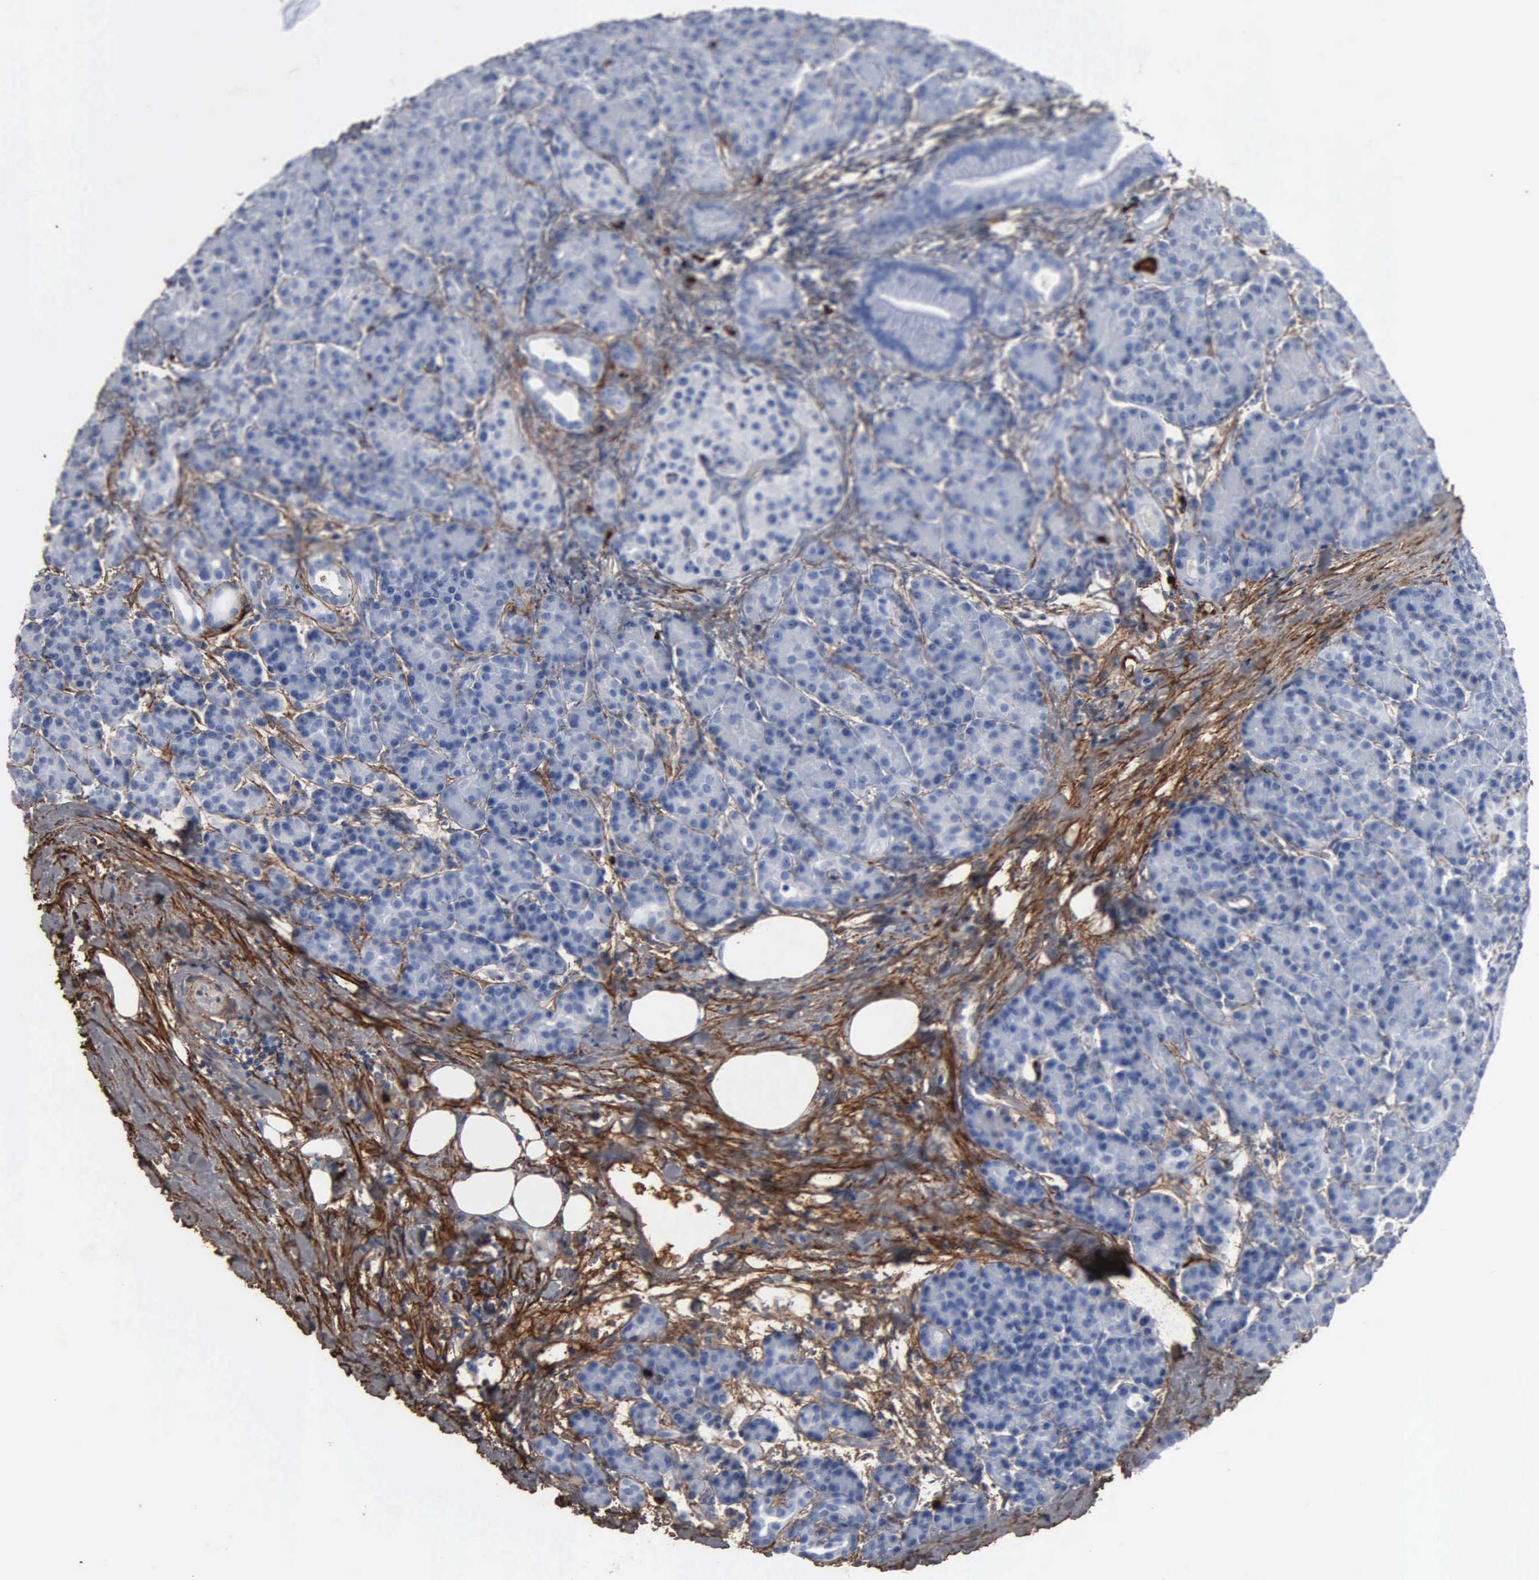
{"staining": {"intensity": "weak", "quantity": "25%-75%", "location": "cytoplasmic/membranous"}, "tissue": "pancreas", "cell_type": "Exocrine glandular cells", "image_type": "normal", "snomed": [{"axis": "morphology", "description": "Normal tissue, NOS"}, {"axis": "topography", "description": "Pancreas"}], "caption": "Immunohistochemistry micrograph of normal pancreas stained for a protein (brown), which displays low levels of weak cytoplasmic/membranous expression in approximately 25%-75% of exocrine glandular cells.", "gene": "FN1", "patient": {"sex": "female", "age": 77}}